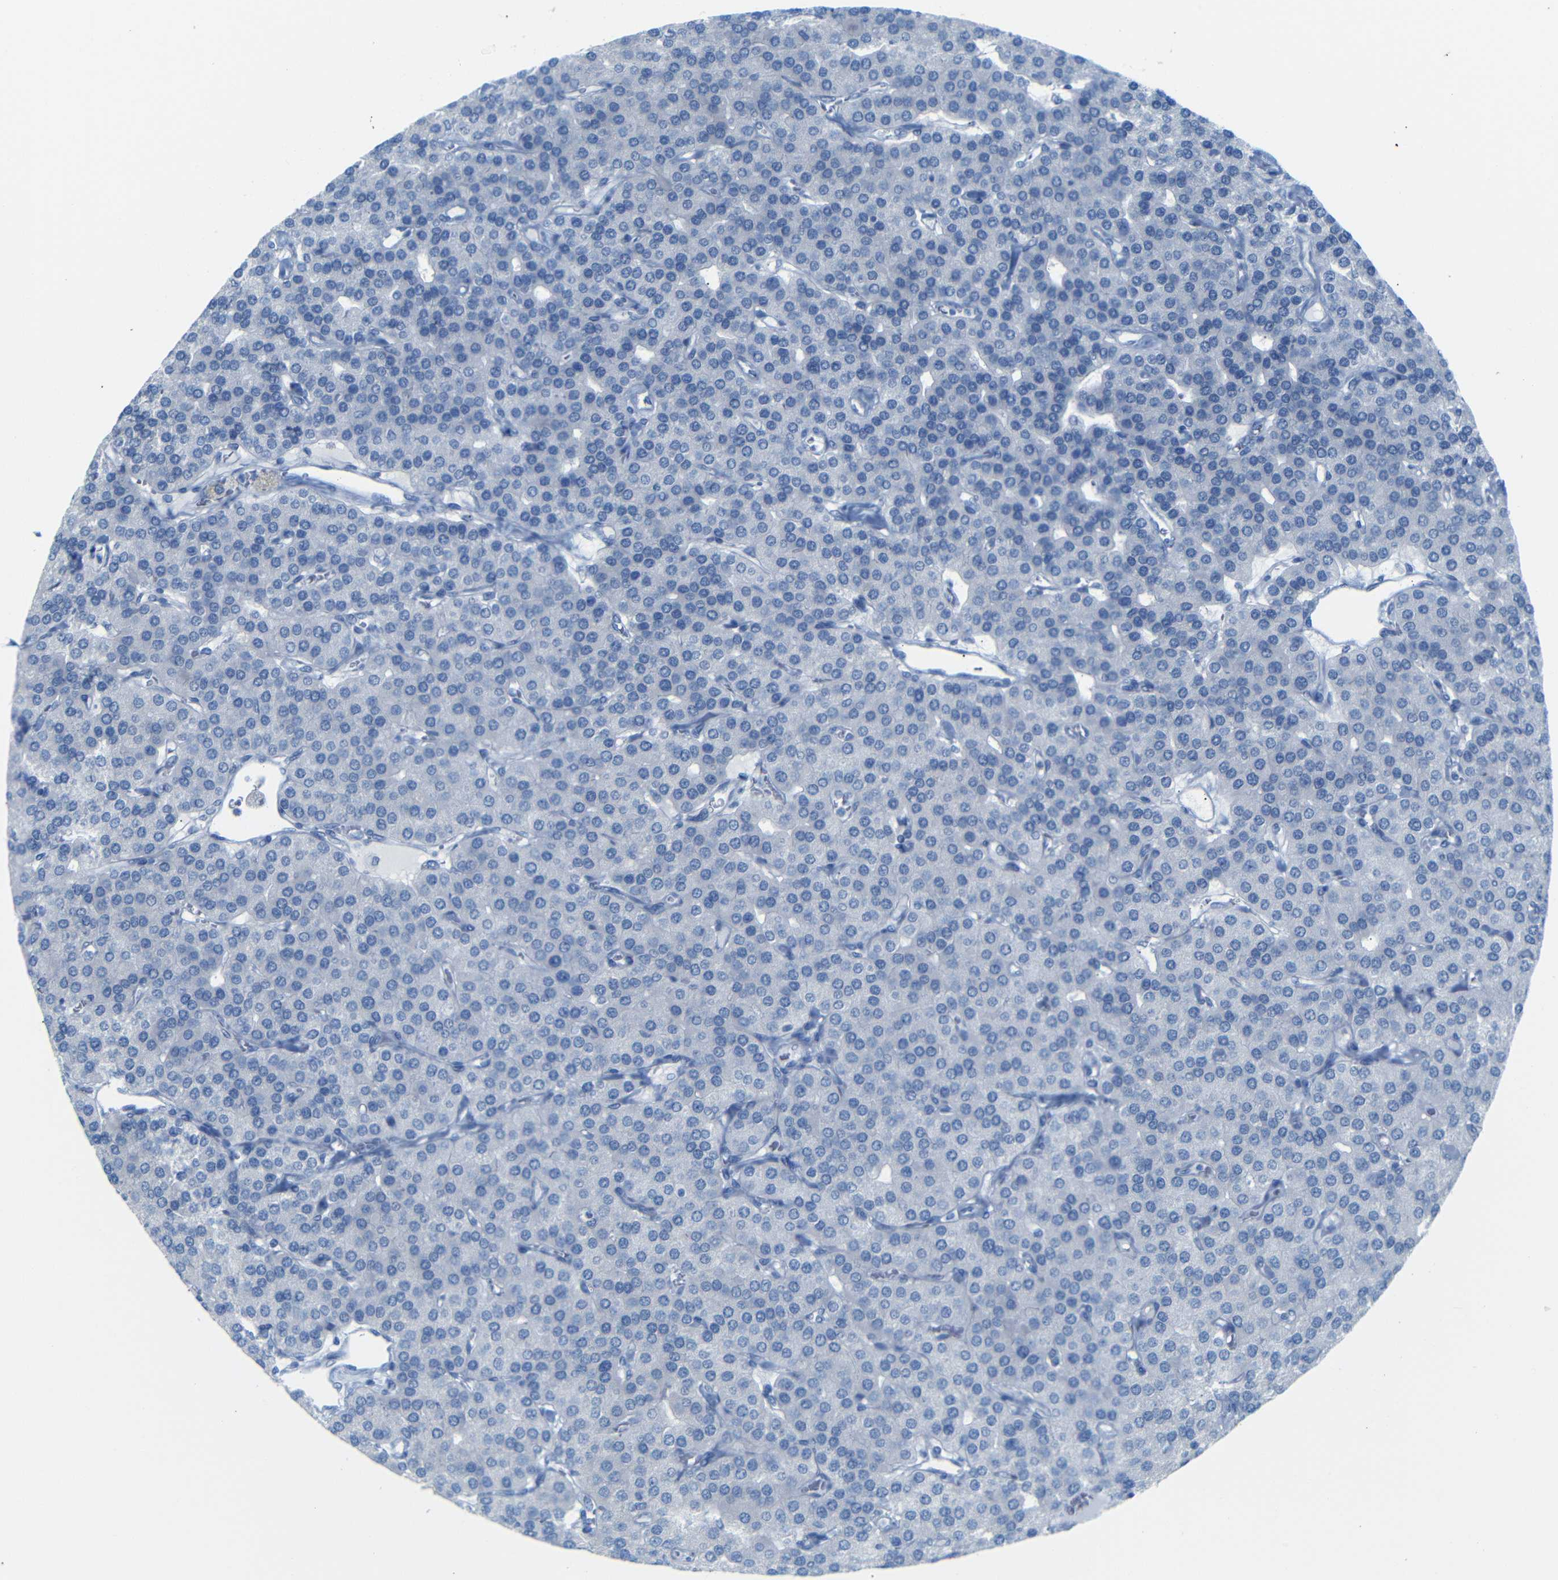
{"staining": {"intensity": "negative", "quantity": "none", "location": "none"}, "tissue": "parathyroid gland", "cell_type": "Glandular cells", "image_type": "normal", "snomed": [{"axis": "morphology", "description": "Normal tissue, NOS"}, {"axis": "morphology", "description": "Adenoma, NOS"}, {"axis": "topography", "description": "Parathyroid gland"}], "caption": "Photomicrograph shows no significant protein staining in glandular cells of normal parathyroid gland. (Stains: DAB (3,3'-diaminobenzidine) immunohistochemistry with hematoxylin counter stain, Microscopy: brightfield microscopy at high magnification).", "gene": "FCRL1", "patient": {"sex": "female", "age": 86}}